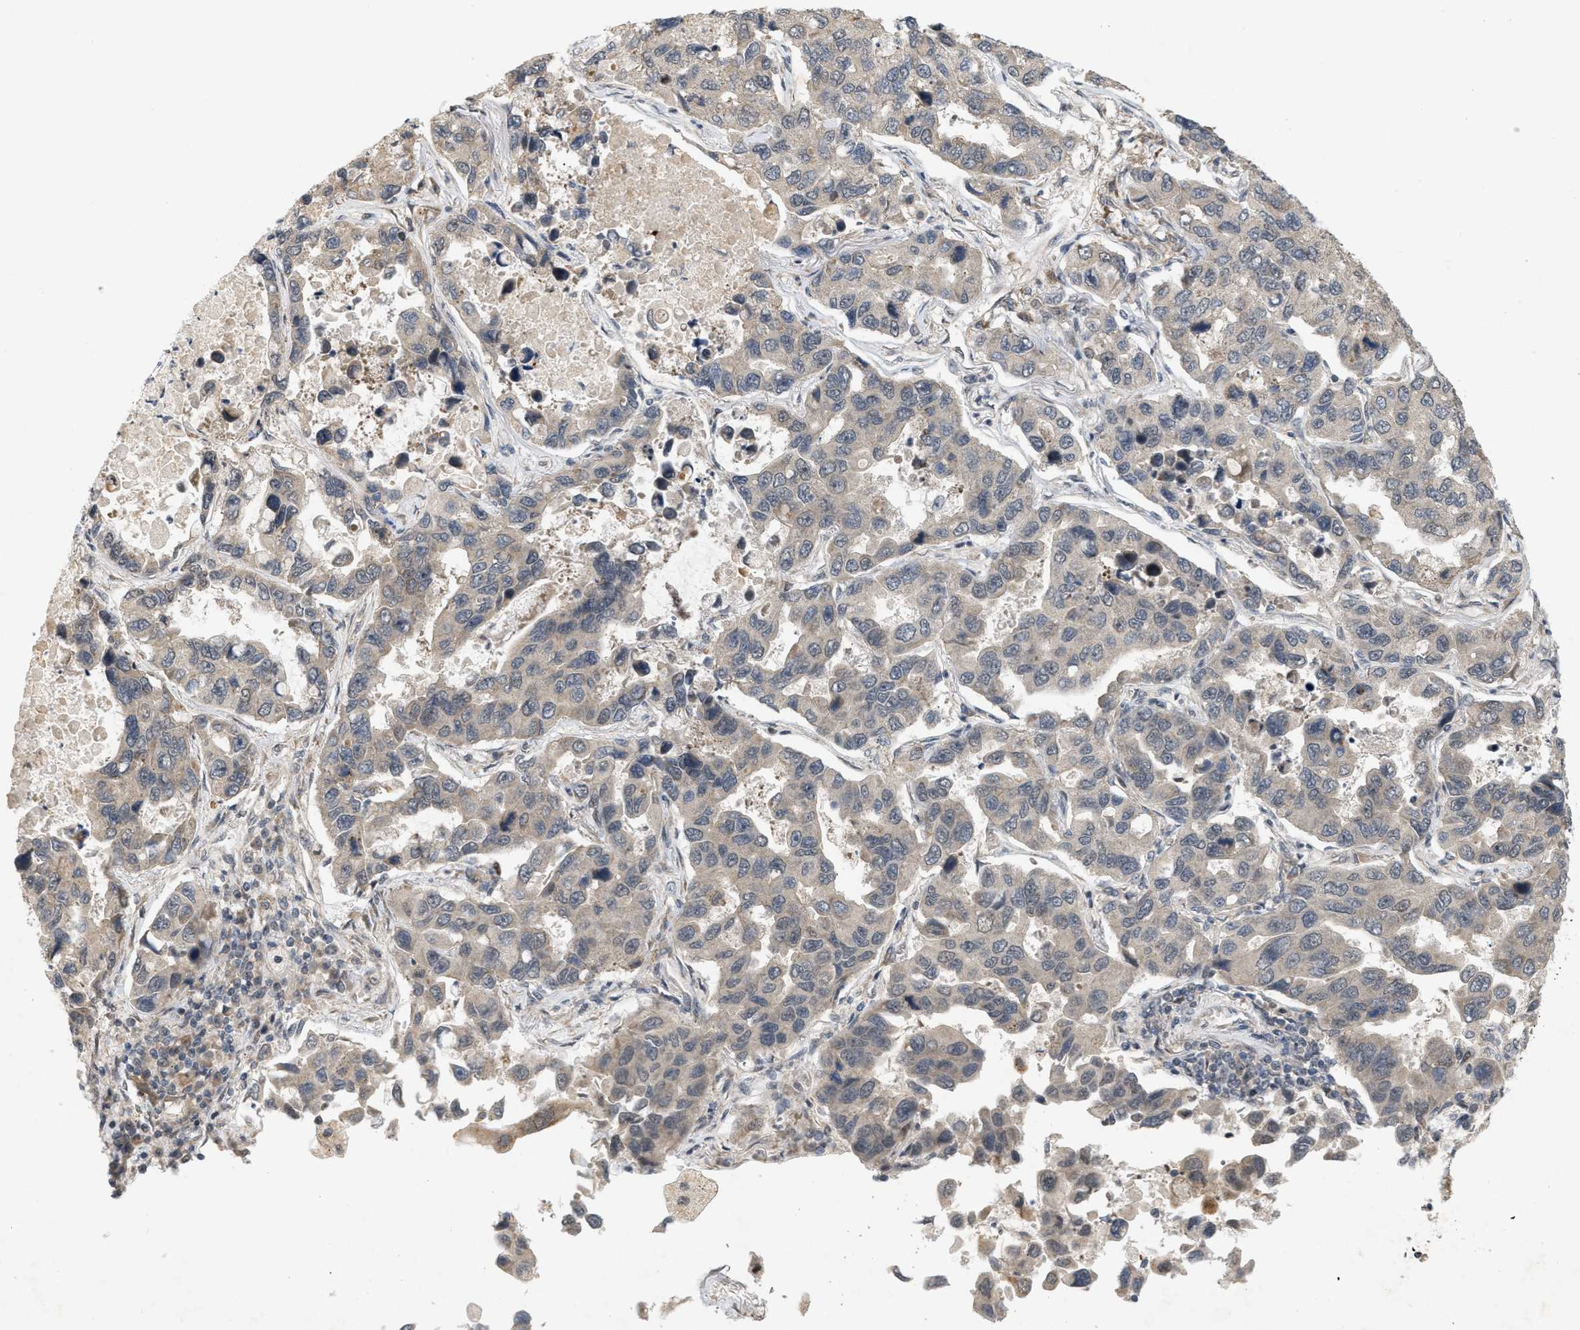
{"staining": {"intensity": "moderate", "quantity": ">75%", "location": "cytoplasmic/membranous"}, "tissue": "lung cancer", "cell_type": "Tumor cells", "image_type": "cancer", "snomed": [{"axis": "morphology", "description": "Adenocarcinoma, NOS"}, {"axis": "topography", "description": "Lung"}], "caption": "Adenocarcinoma (lung) tissue displays moderate cytoplasmic/membranous positivity in about >75% of tumor cells, visualized by immunohistochemistry.", "gene": "PRKD1", "patient": {"sex": "male", "age": 64}}